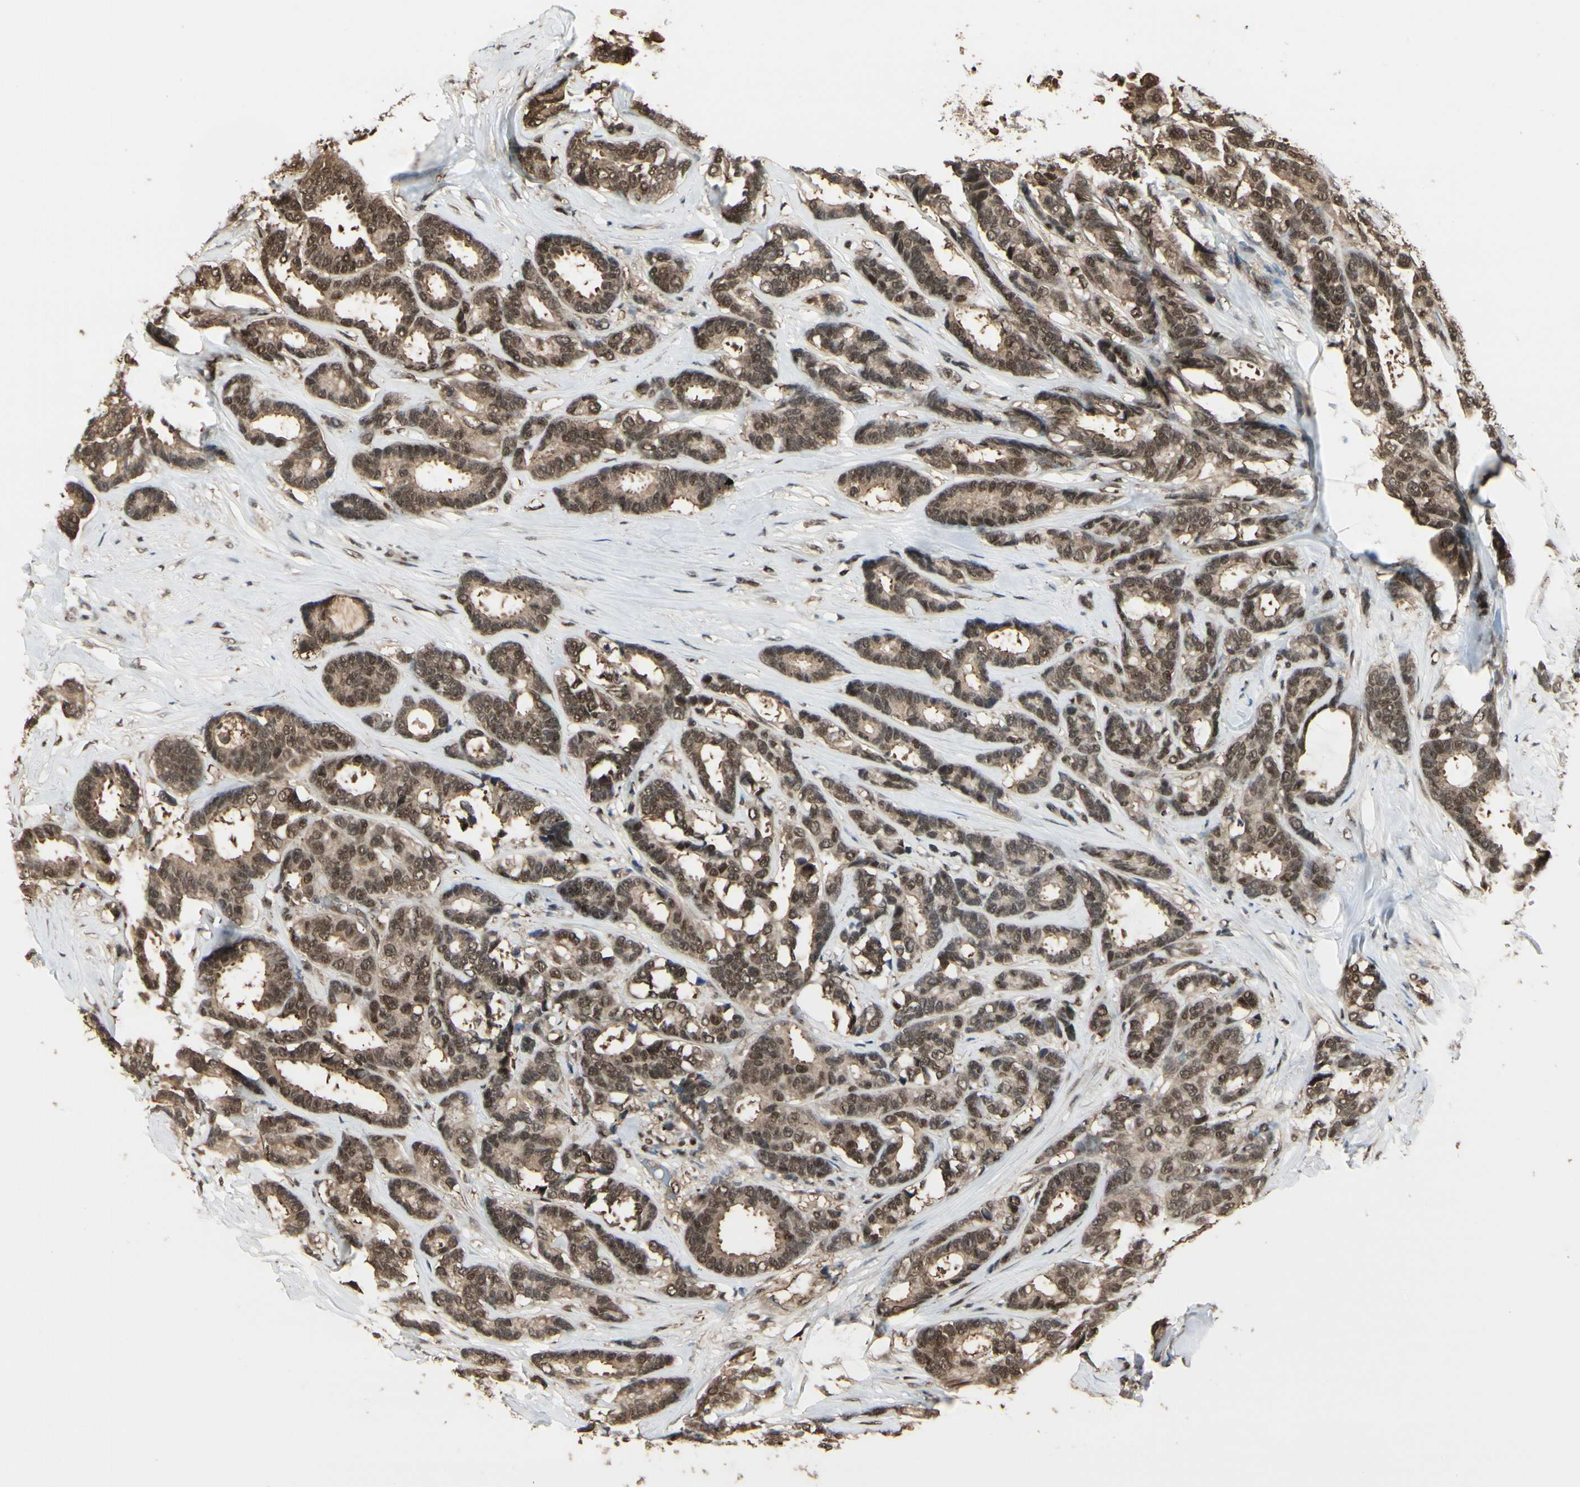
{"staining": {"intensity": "moderate", "quantity": ">75%", "location": "cytoplasmic/membranous,nuclear"}, "tissue": "breast cancer", "cell_type": "Tumor cells", "image_type": "cancer", "snomed": [{"axis": "morphology", "description": "Duct carcinoma"}, {"axis": "topography", "description": "Breast"}], "caption": "DAB immunohistochemical staining of human infiltrating ductal carcinoma (breast) reveals moderate cytoplasmic/membranous and nuclear protein staining in approximately >75% of tumor cells.", "gene": "HSF1", "patient": {"sex": "female", "age": 87}}